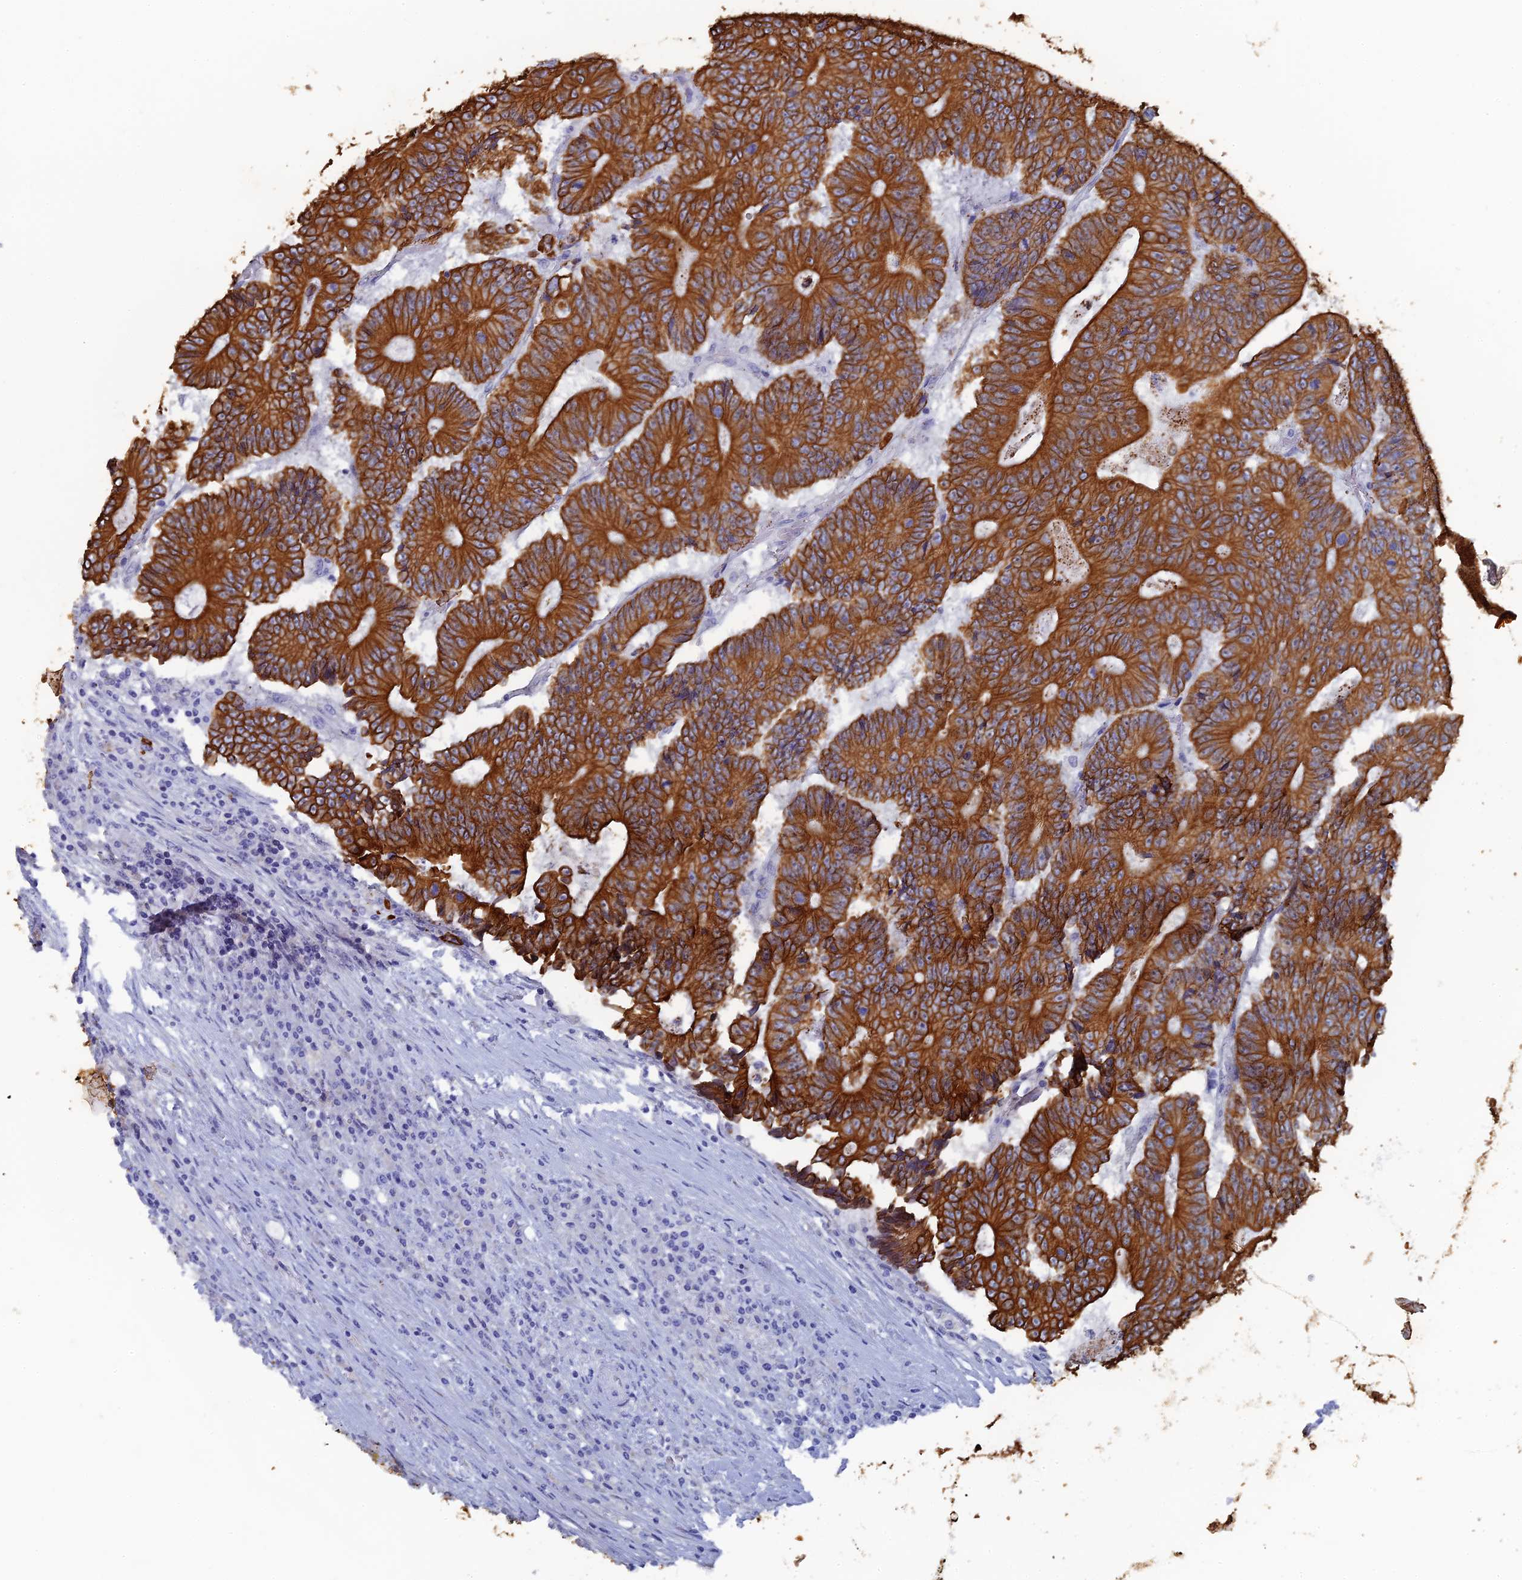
{"staining": {"intensity": "strong", "quantity": ">75%", "location": "cytoplasmic/membranous"}, "tissue": "colorectal cancer", "cell_type": "Tumor cells", "image_type": "cancer", "snomed": [{"axis": "morphology", "description": "Adenocarcinoma, NOS"}, {"axis": "topography", "description": "Colon"}], "caption": "Protein expression analysis of human colorectal cancer reveals strong cytoplasmic/membranous positivity in approximately >75% of tumor cells.", "gene": "SRFBP1", "patient": {"sex": "male", "age": 83}}